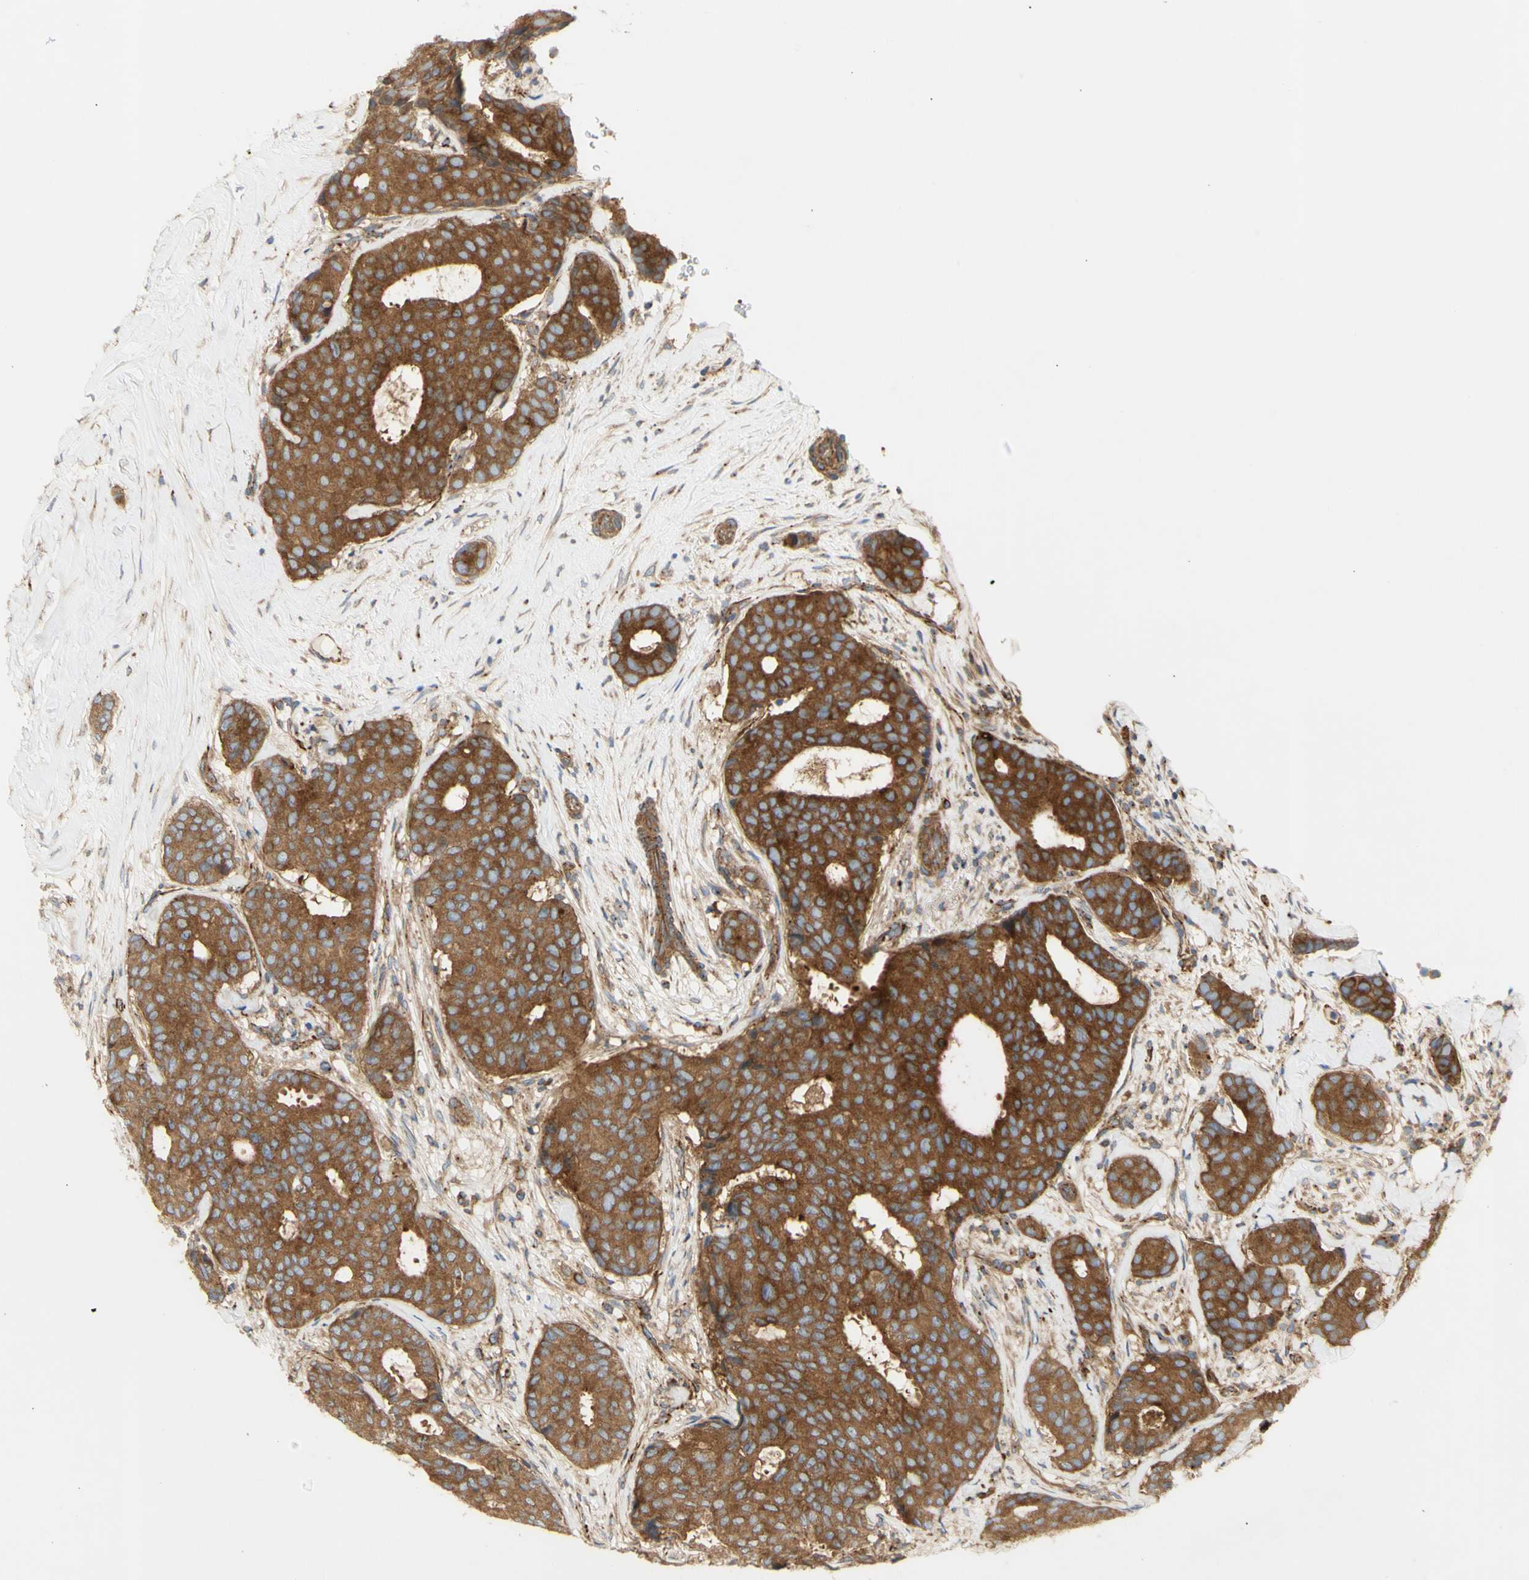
{"staining": {"intensity": "moderate", "quantity": ">75%", "location": "cytoplasmic/membranous"}, "tissue": "breast cancer", "cell_type": "Tumor cells", "image_type": "cancer", "snomed": [{"axis": "morphology", "description": "Duct carcinoma"}, {"axis": "topography", "description": "Breast"}], "caption": "High-power microscopy captured an immunohistochemistry image of infiltrating ductal carcinoma (breast), revealing moderate cytoplasmic/membranous positivity in about >75% of tumor cells. (DAB = brown stain, brightfield microscopy at high magnification).", "gene": "TUBG2", "patient": {"sex": "female", "age": 75}}